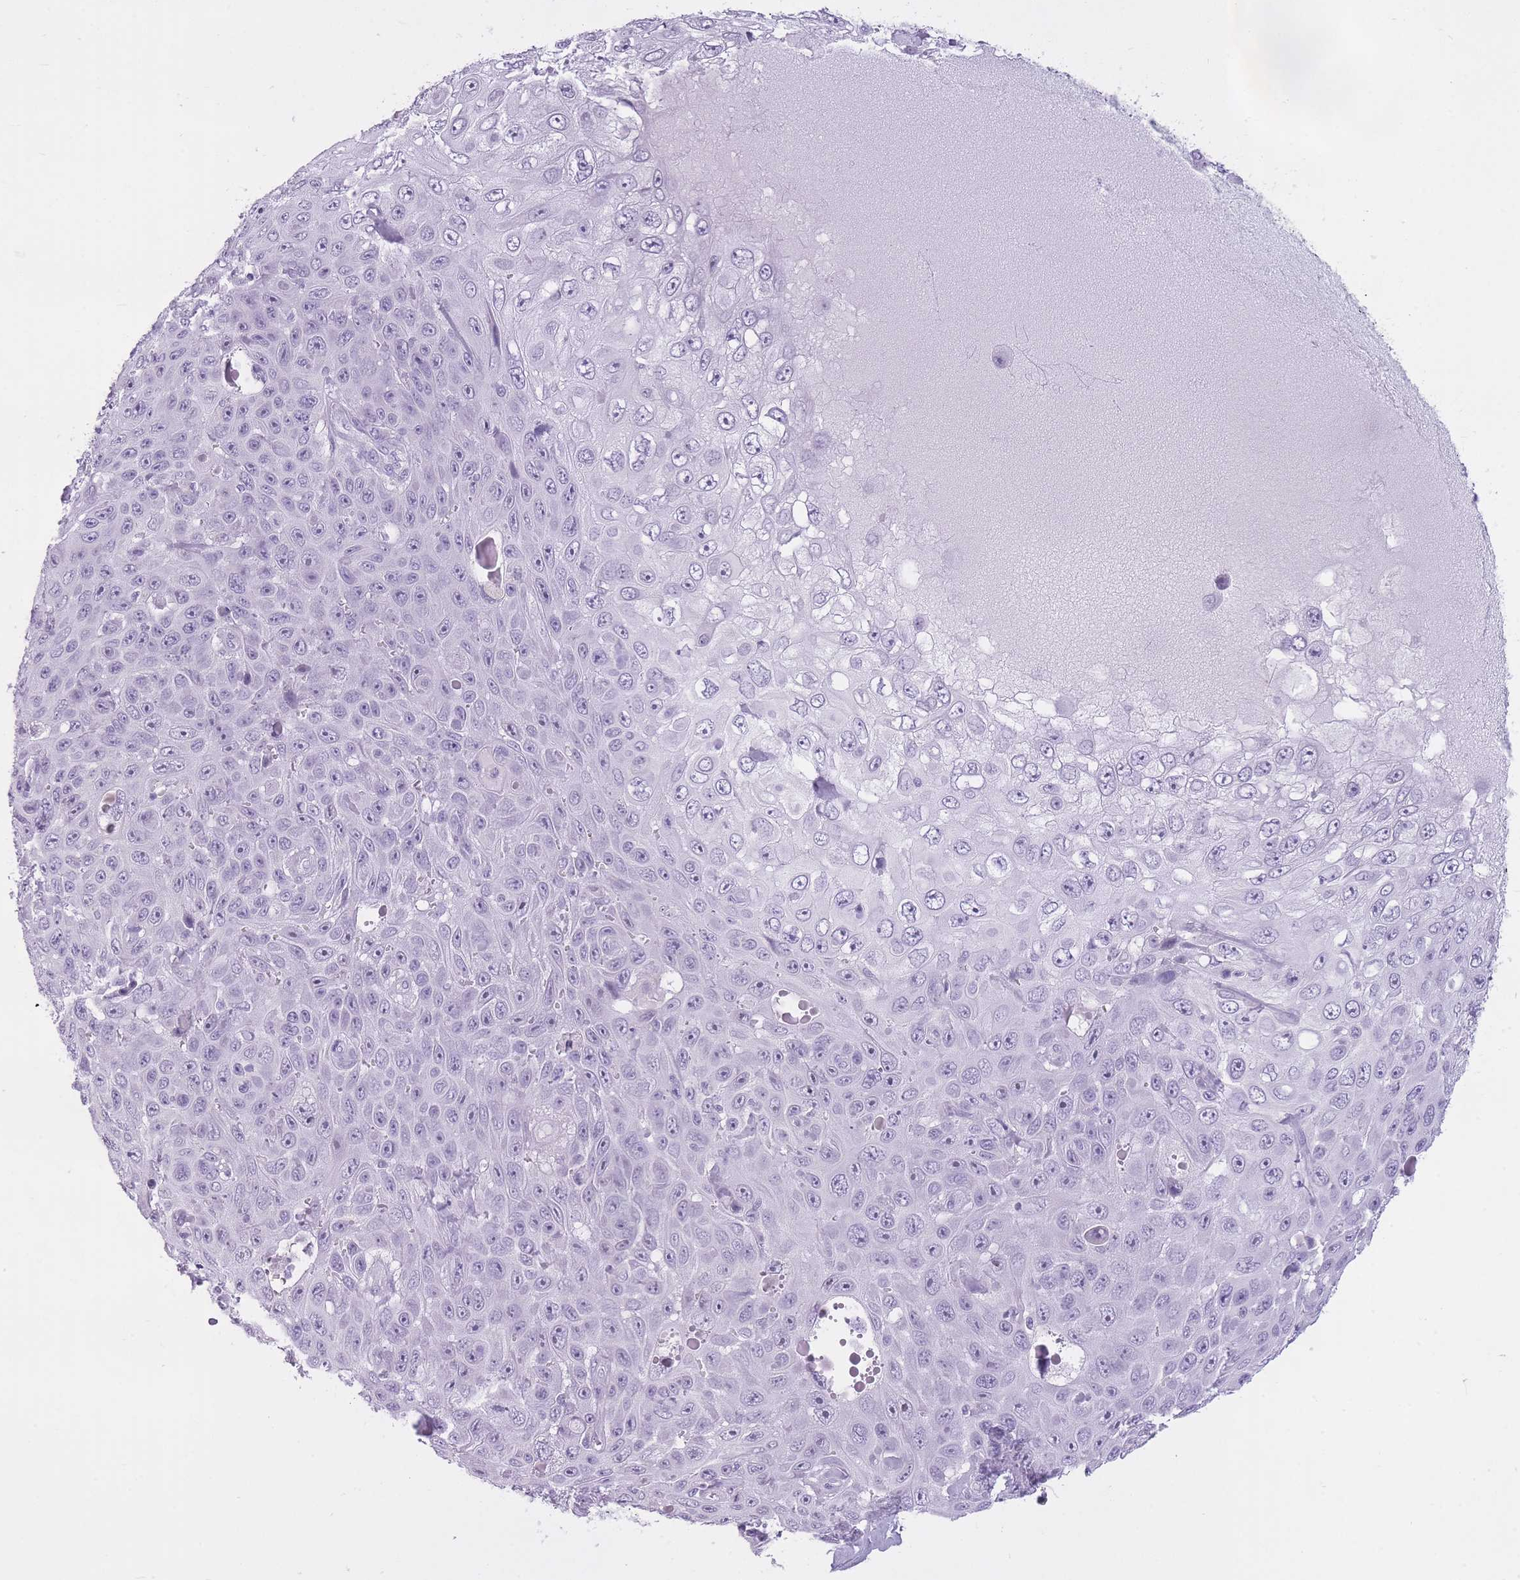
{"staining": {"intensity": "negative", "quantity": "none", "location": "none"}, "tissue": "skin cancer", "cell_type": "Tumor cells", "image_type": "cancer", "snomed": [{"axis": "morphology", "description": "Squamous cell carcinoma, NOS"}, {"axis": "topography", "description": "Skin"}], "caption": "Immunohistochemistry micrograph of neoplastic tissue: skin squamous cell carcinoma stained with DAB (3,3'-diaminobenzidine) demonstrates no significant protein expression in tumor cells. (IHC, brightfield microscopy, high magnification).", "gene": "GOLGA6D", "patient": {"sex": "male", "age": 82}}